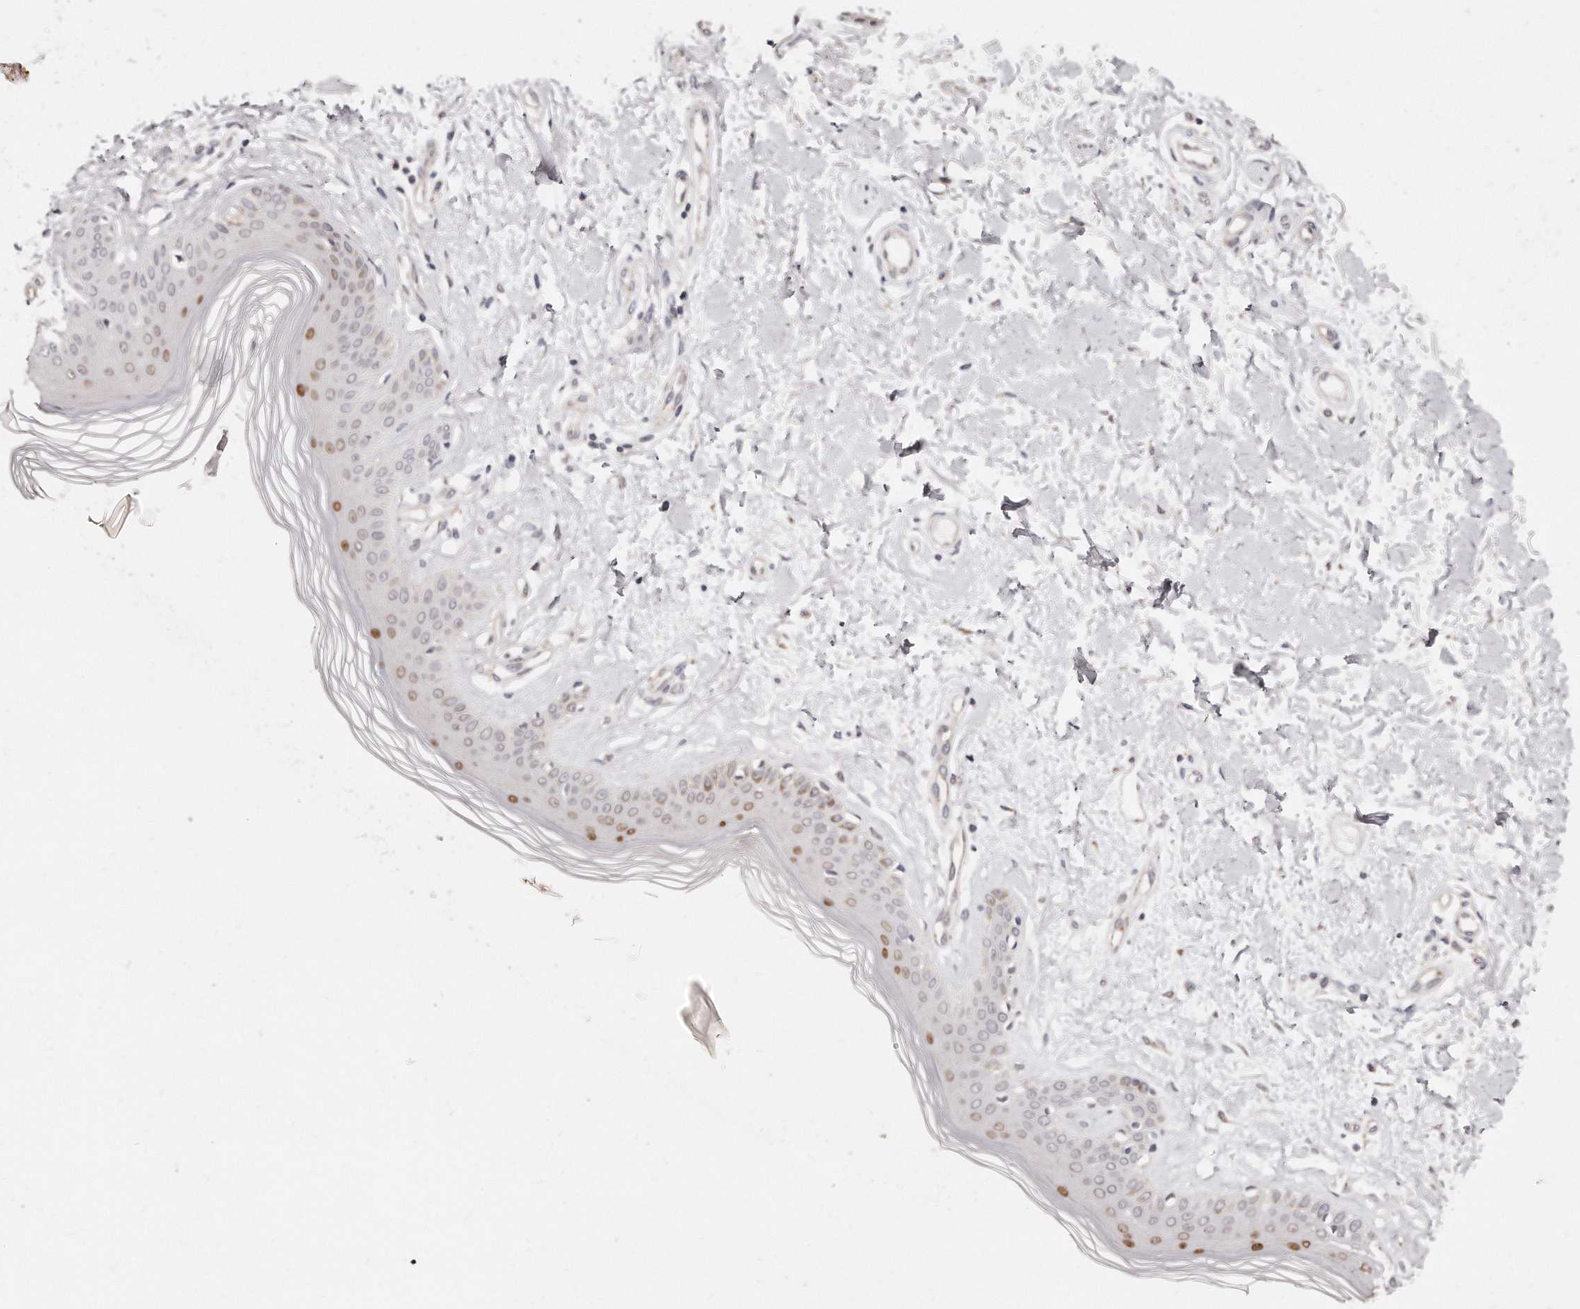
{"staining": {"intensity": "negative", "quantity": "none", "location": "none"}, "tissue": "skin", "cell_type": "Fibroblasts", "image_type": "normal", "snomed": [{"axis": "morphology", "description": "Normal tissue, NOS"}, {"axis": "topography", "description": "Skin"}], "caption": "DAB (3,3'-diaminobenzidine) immunohistochemical staining of normal skin shows no significant expression in fibroblasts. (DAB immunohistochemistry (IHC), high magnification).", "gene": "CASZ1", "patient": {"sex": "female", "age": 64}}